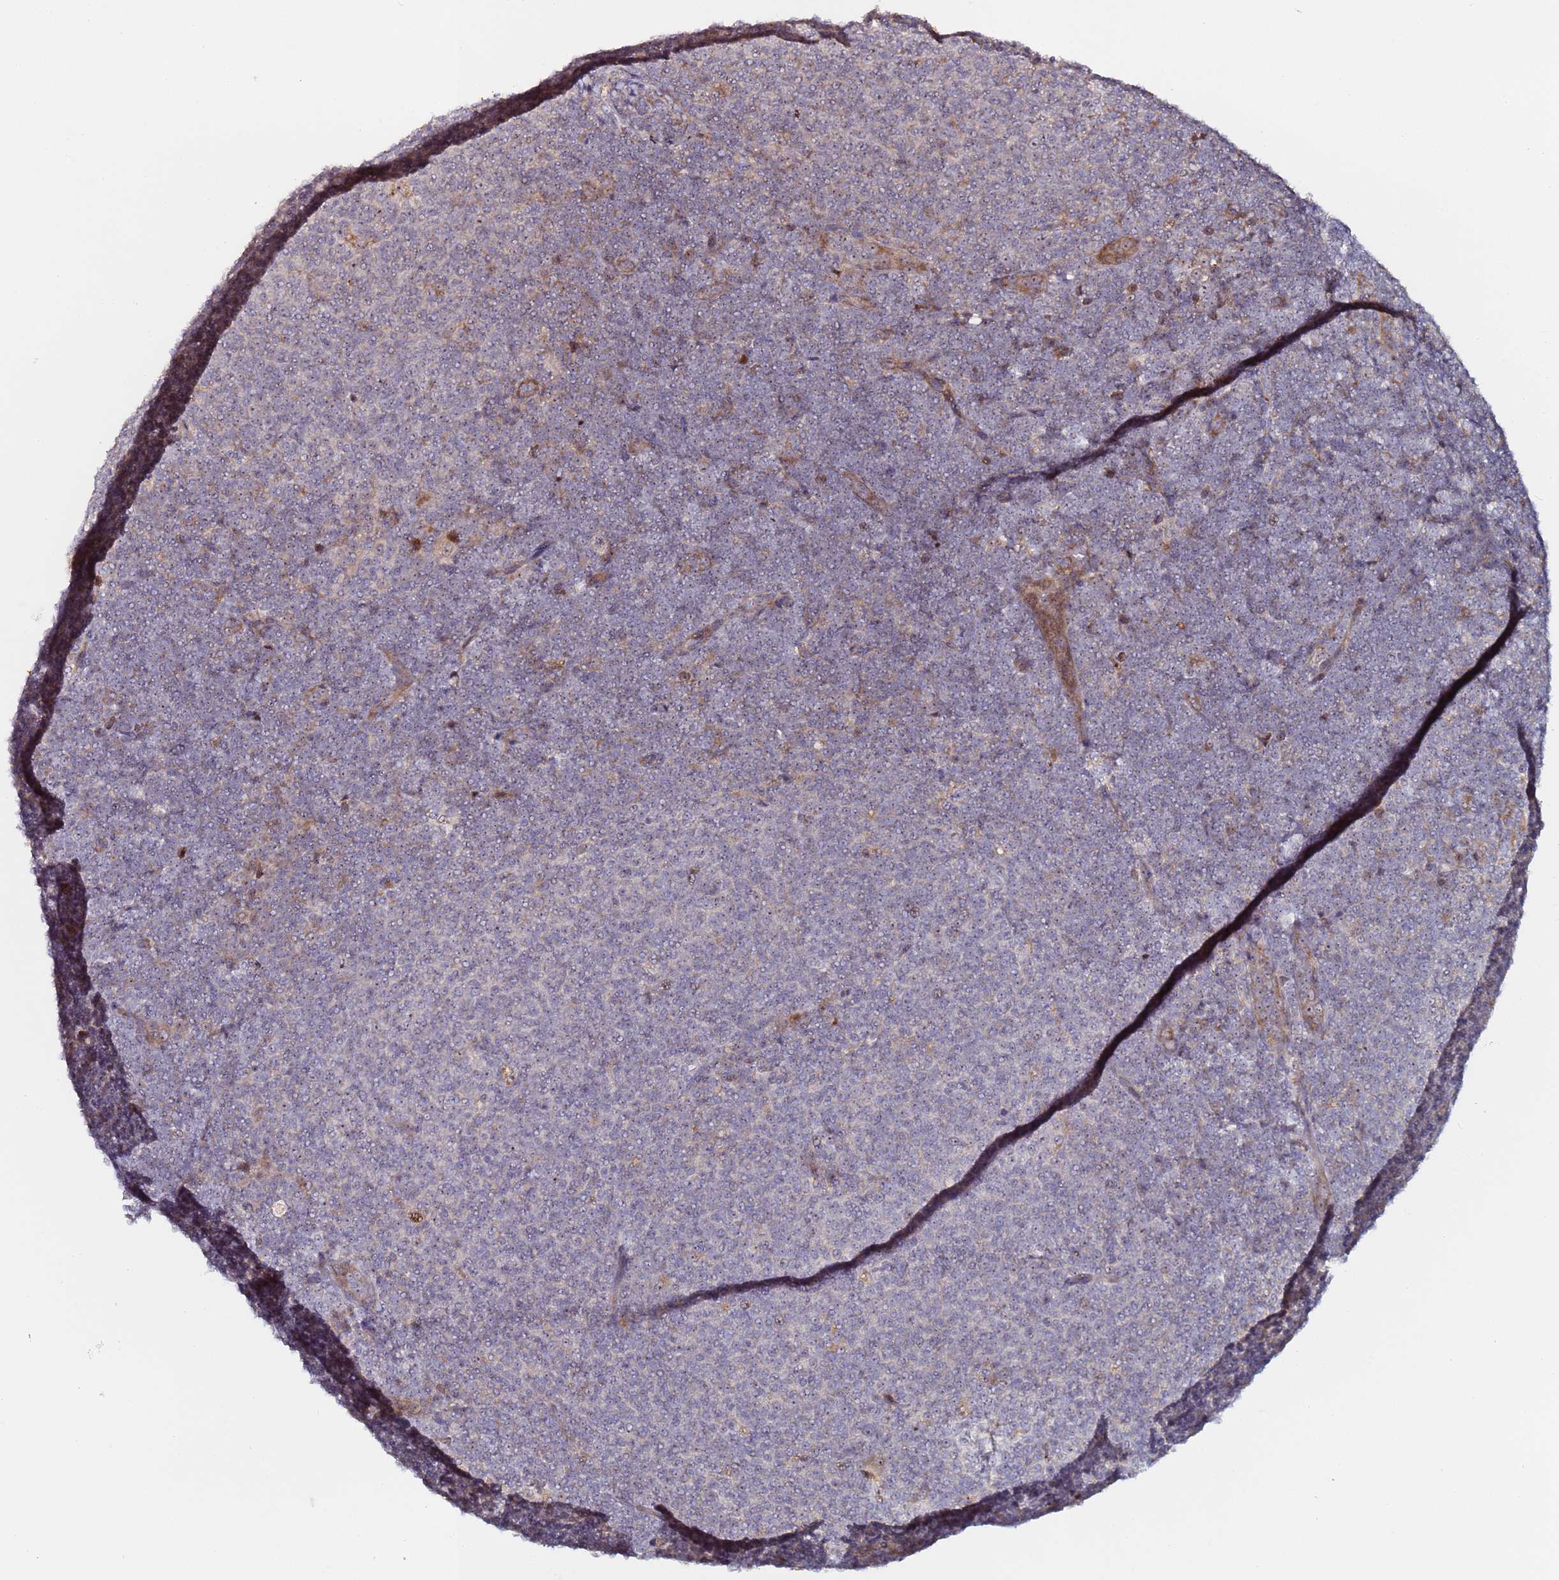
{"staining": {"intensity": "negative", "quantity": "none", "location": "none"}, "tissue": "lymphoma", "cell_type": "Tumor cells", "image_type": "cancer", "snomed": [{"axis": "morphology", "description": "Malignant lymphoma, non-Hodgkin's type, Low grade"}, {"axis": "topography", "description": "Lymph node"}], "caption": "An immunohistochemistry (IHC) histopathology image of malignant lymphoma, non-Hodgkin's type (low-grade) is shown. There is no staining in tumor cells of malignant lymphoma, non-Hodgkin's type (low-grade).", "gene": "KRI1", "patient": {"sex": "male", "age": 66}}